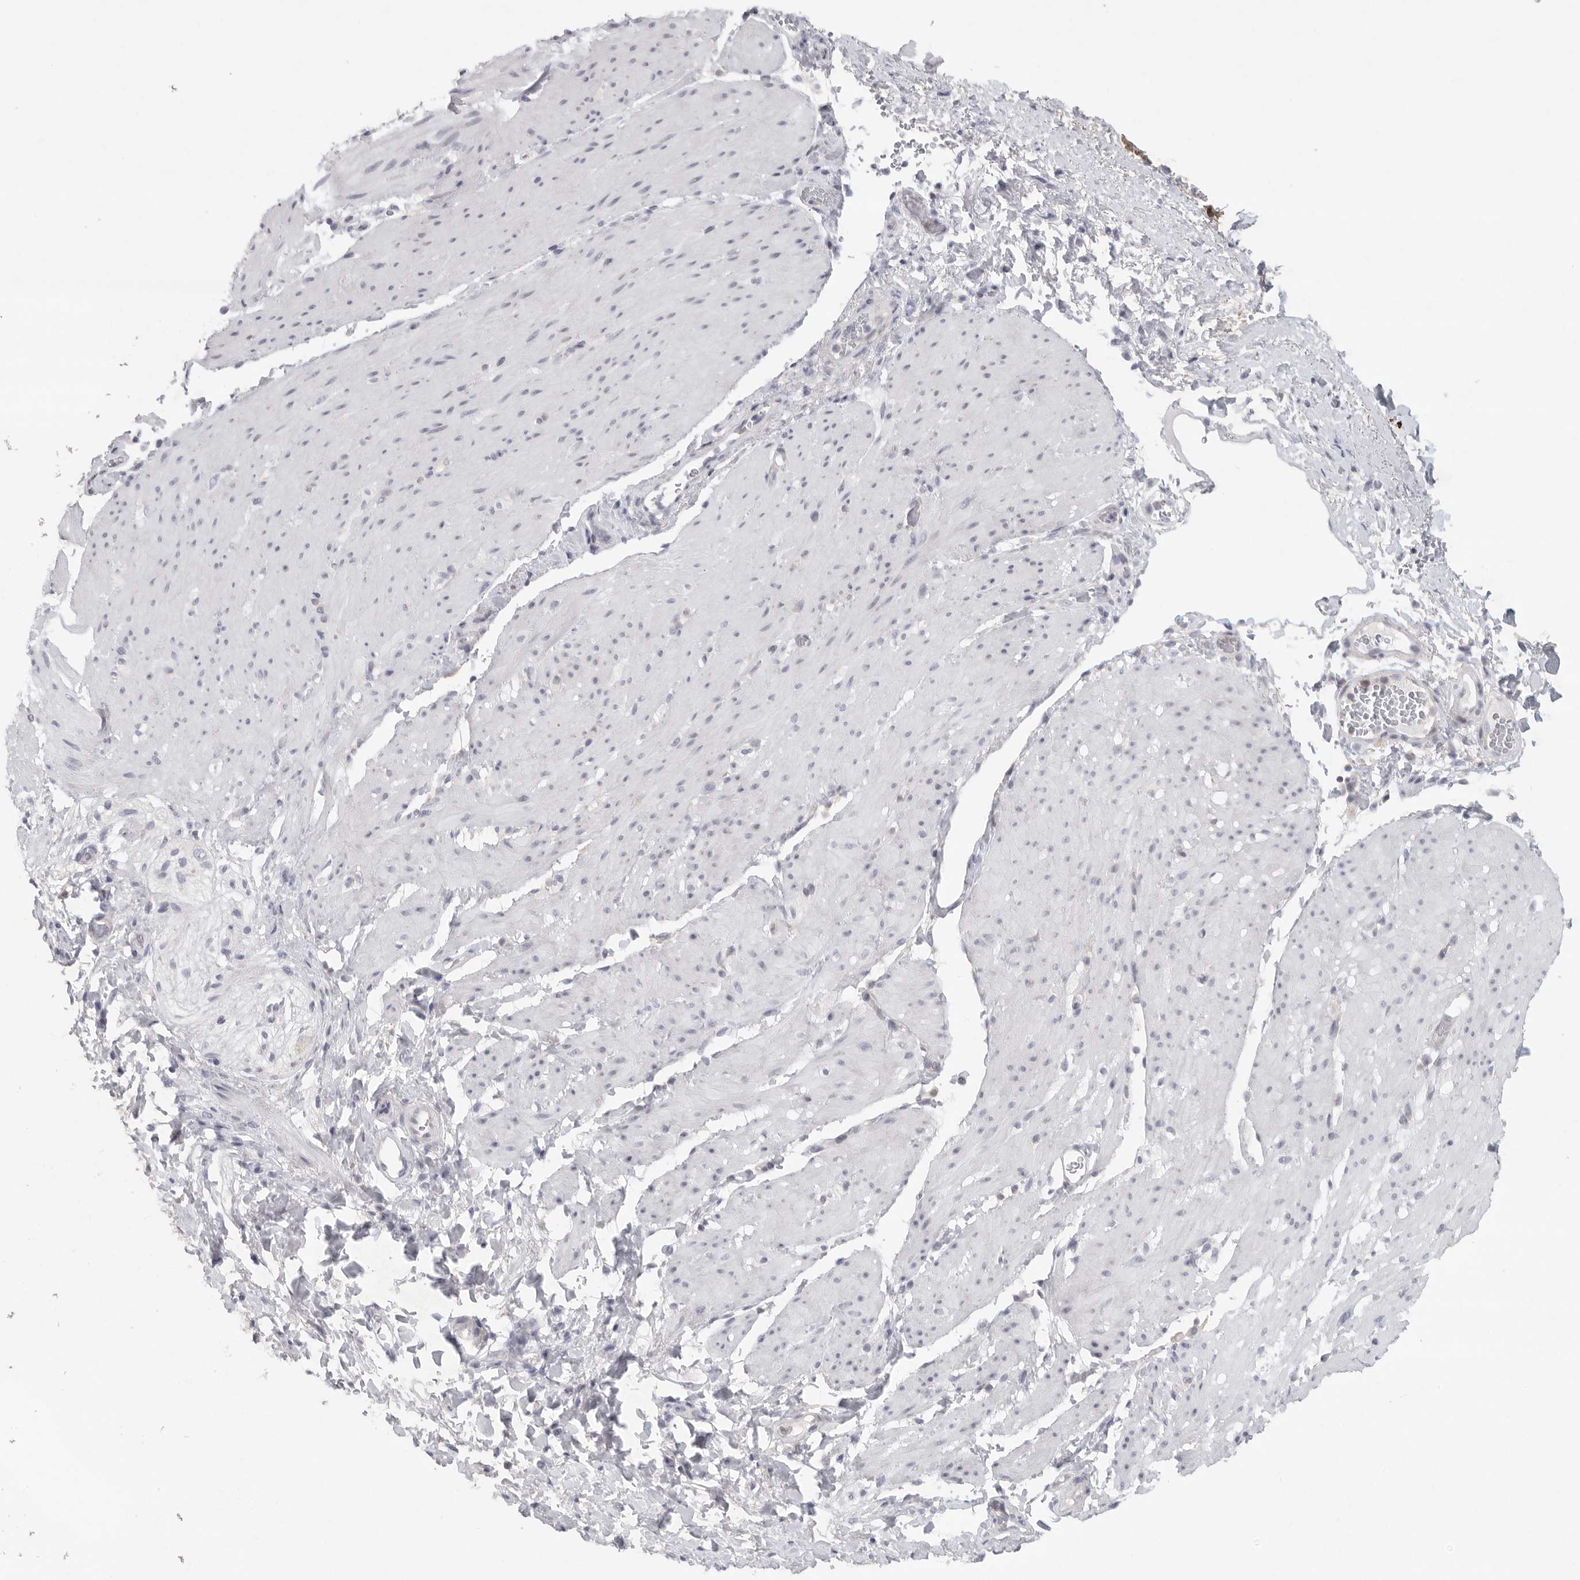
{"staining": {"intensity": "negative", "quantity": "none", "location": "none"}, "tissue": "smooth muscle", "cell_type": "Smooth muscle cells", "image_type": "normal", "snomed": [{"axis": "morphology", "description": "Normal tissue, NOS"}, {"axis": "topography", "description": "Smooth muscle"}, {"axis": "topography", "description": "Small intestine"}], "caption": "Micrograph shows no protein staining in smooth muscle cells of benign smooth muscle.", "gene": "TMEM69", "patient": {"sex": "female", "age": 84}}